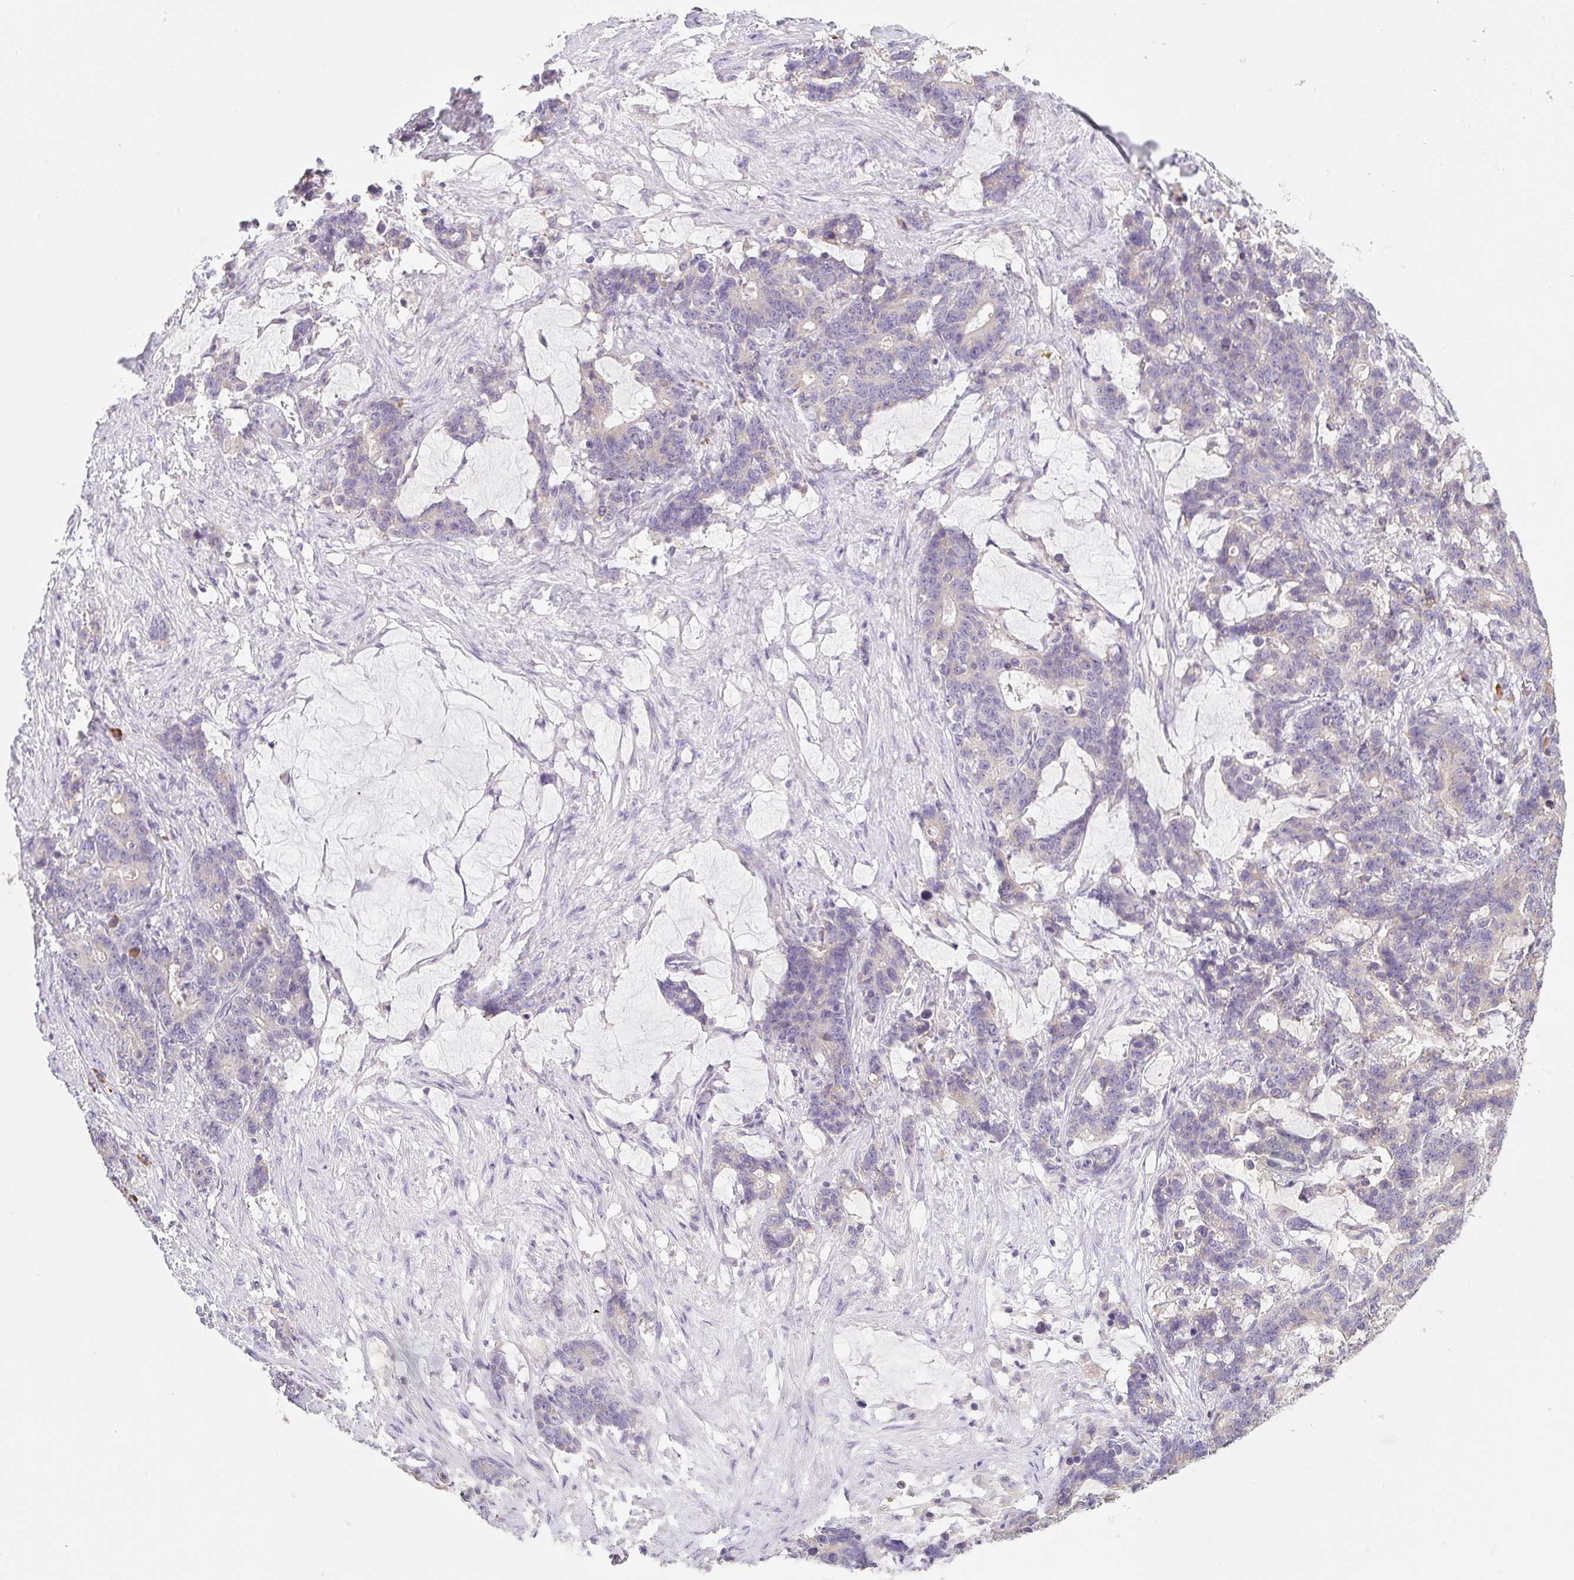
{"staining": {"intensity": "negative", "quantity": "none", "location": "none"}, "tissue": "stomach cancer", "cell_type": "Tumor cells", "image_type": "cancer", "snomed": [{"axis": "morphology", "description": "Normal tissue, NOS"}, {"axis": "morphology", "description": "Adenocarcinoma, NOS"}, {"axis": "topography", "description": "Stomach"}], "caption": "Stomach cancer (adenocarcinoma) was stained to show a protein in brown. There is no significant staining in tumor cells.", "gene": "ZNF215", "patient": {"sex": "female", "age": 64}}